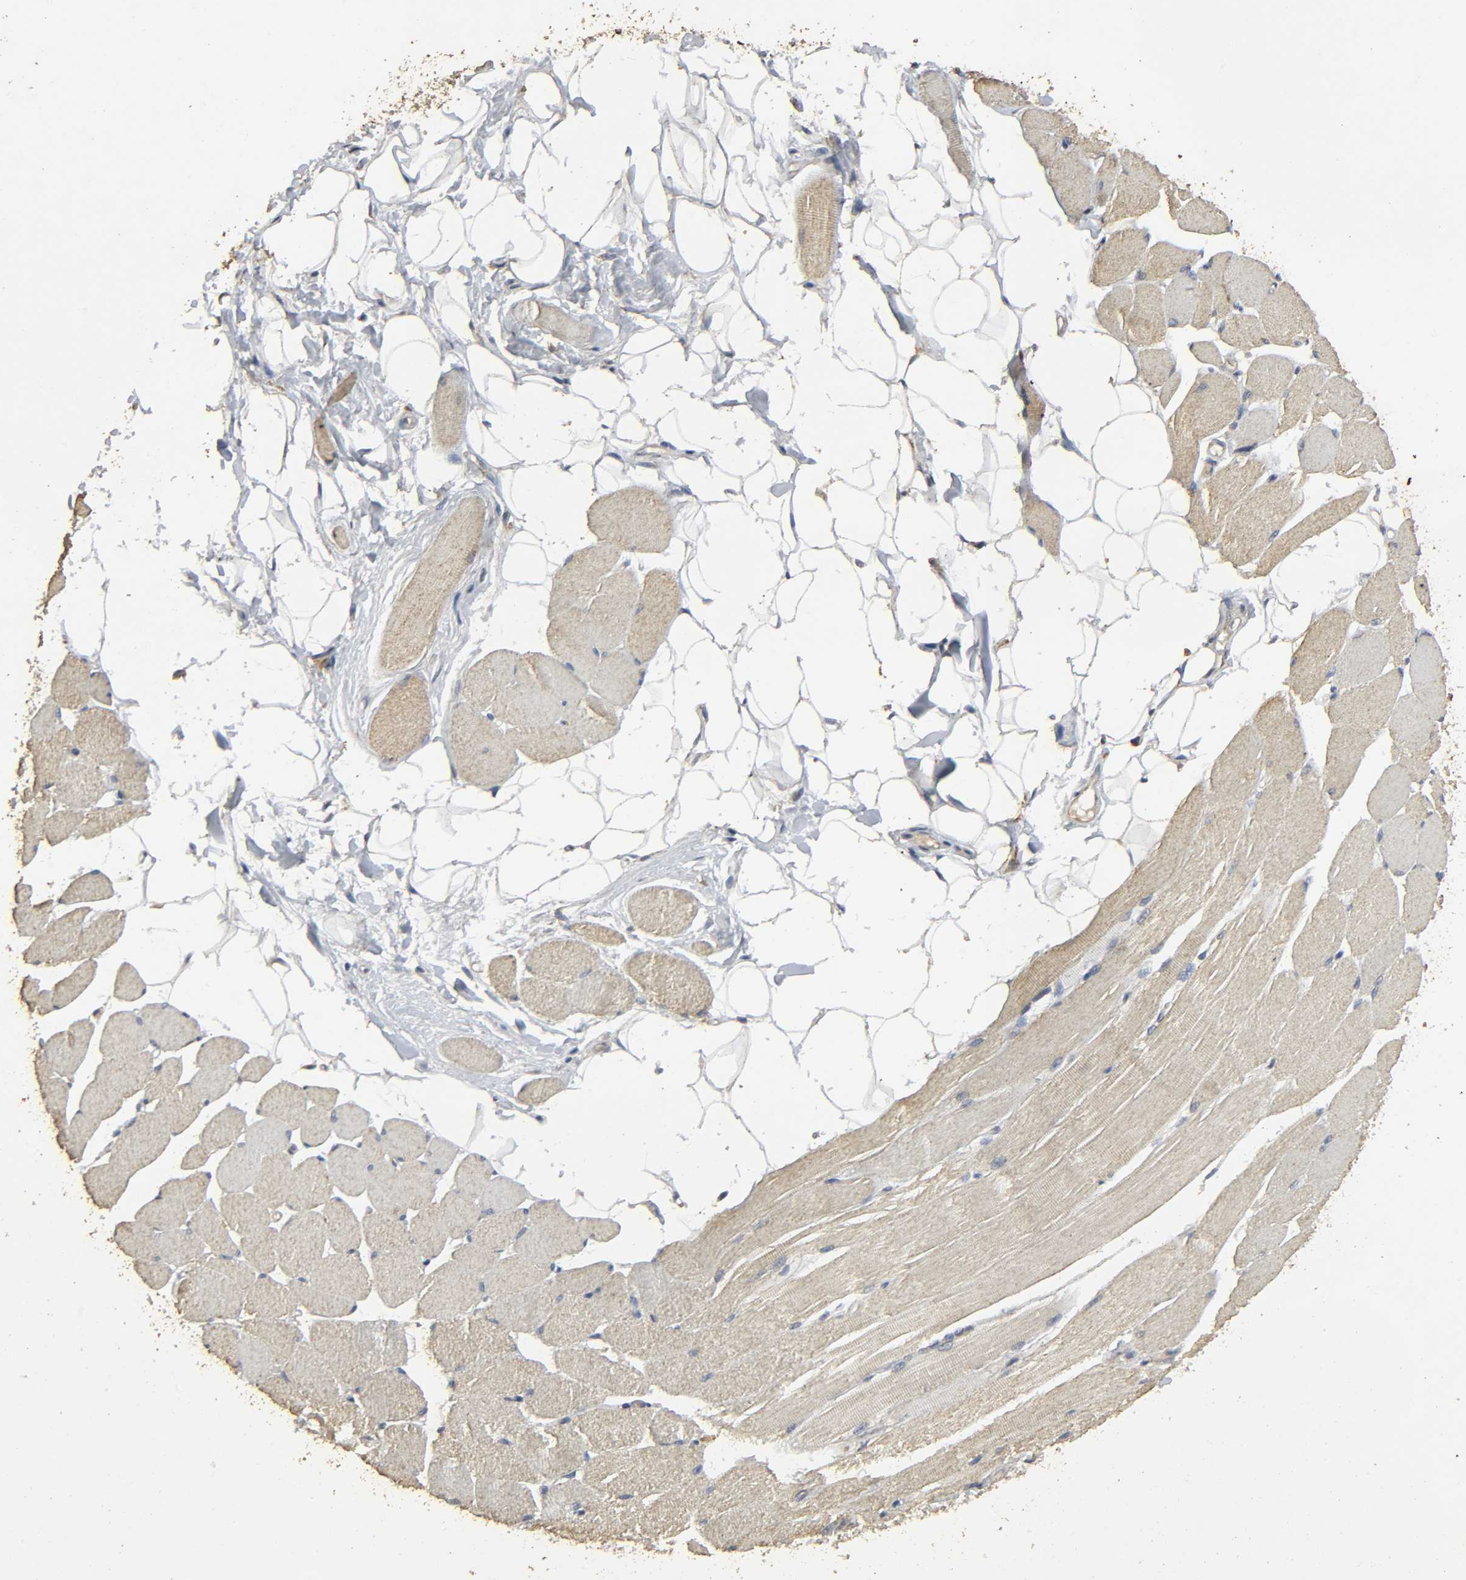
{"staining": {"intensity": "weak", "quantity": ">75%", "location": "cytoplasmic/membranous"}, "tissue": "skeletal muscle", "cell_type": "Myocytes", "image_type": "normal", "snomed": [{"axis": "morphology", "description": "Normal tissue, NOS"}, {"axis": "topography", "description": "Skeletal muscle"}, {"axis": "topography", "description": "Peripheral nerve tissue"}], "caption": "This micrograph displays normal skeletal muscle stained with immunohistochemistry to label a protein in brown. The cytoplasmic/membranous of myocytes show weak positivity for the protein. Nuclei are counter-stained blue.", "gene": "DDX6", "patient": {"sex": "female", "age": 84}}